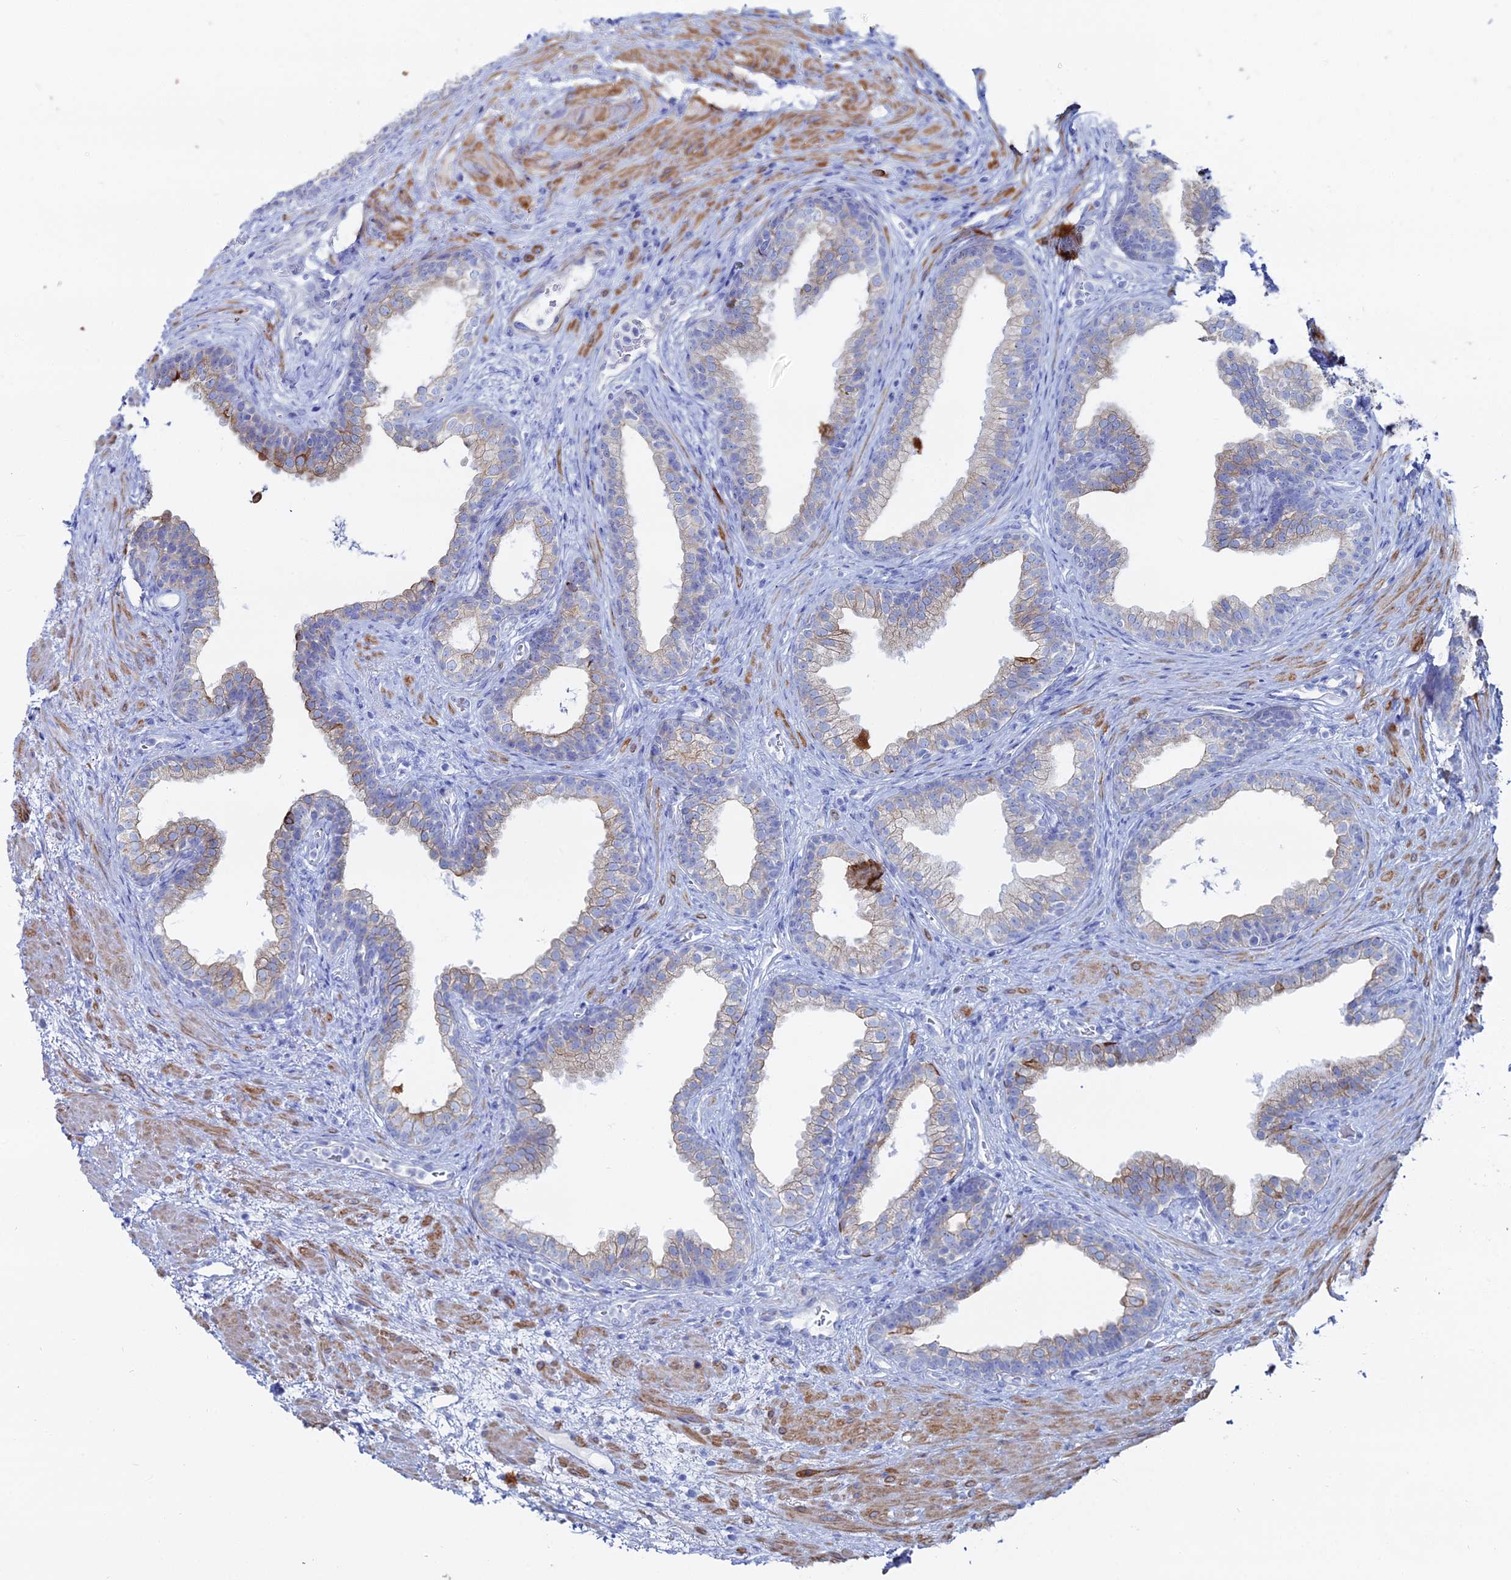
{"staining": {"intensity": "moderate", "quantity": "<25%", "location": "cytoplasmic/membranous"}, "tissue": "prostate", "cell_type": "Glandular cells", "image_type": "normal", "snomed": [{"axis": "morphology", "description": "Normal tissue, NOS"}, {"axis": "topography", "description": "Prostate"}], "caption": "Prostate was stained to show a protein in brown. There is low levels of moderate cytoplasmic/membranous positivity in about <25% of glandular cells. Nuclei are stained in blue.", "gene": "DHX34", "patient": {"sex": "male", "age": 76}}